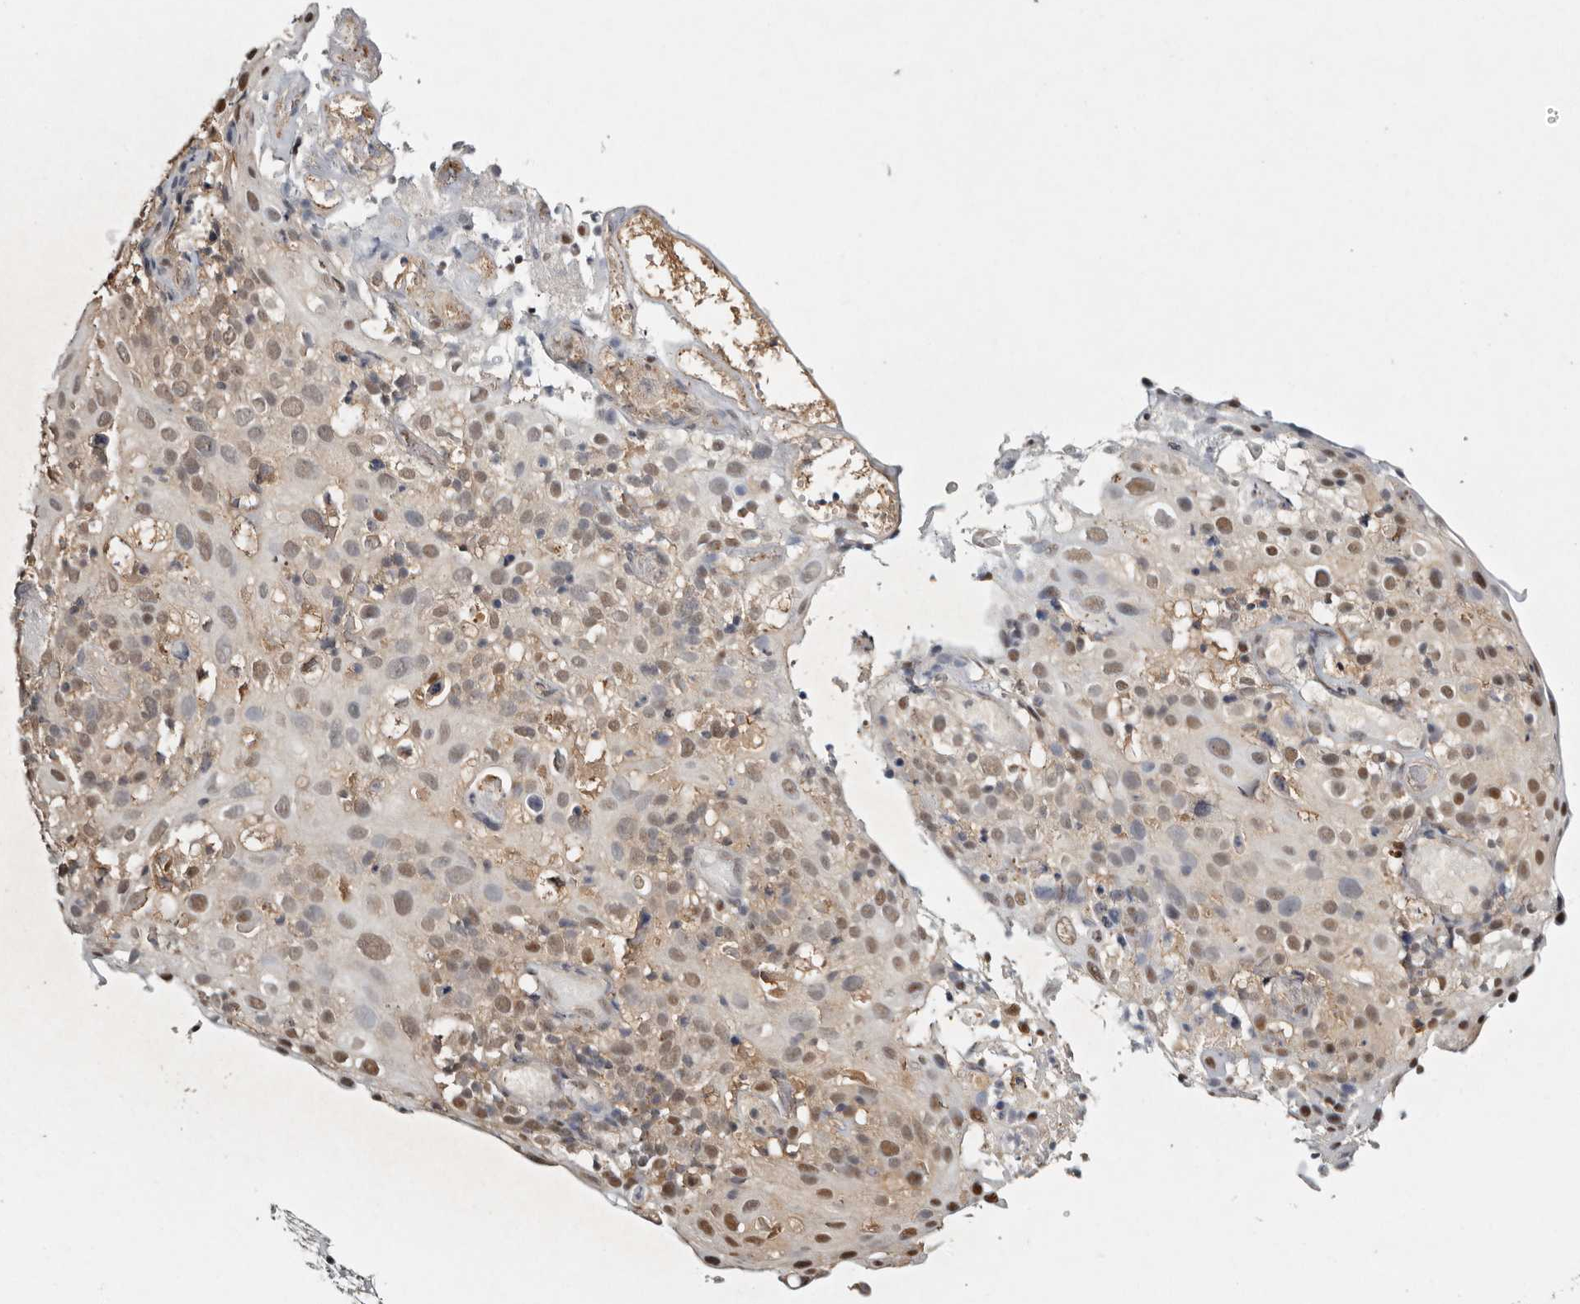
{"staining": {"intensity": "moderate", "quantity": ">75%", "location": "nuclear"}, "tissue": "cervical cancer", "cell_type": "Tumor cells", "image_type": "cancer", "snomed": [{"axis": "morphology", "description": "Squamous cell carcinoma, NOS"}, {"axis": "topography", "description": "Cervix"}], "caption": "Tumor cells exhibit medium levels of moderate nuclear positivity in approximately >75% of cells in human cervical cancer (squamous cell carcinoma).", "gene": "PSMA5", "patient": {"sex": "female", "age": 74}}